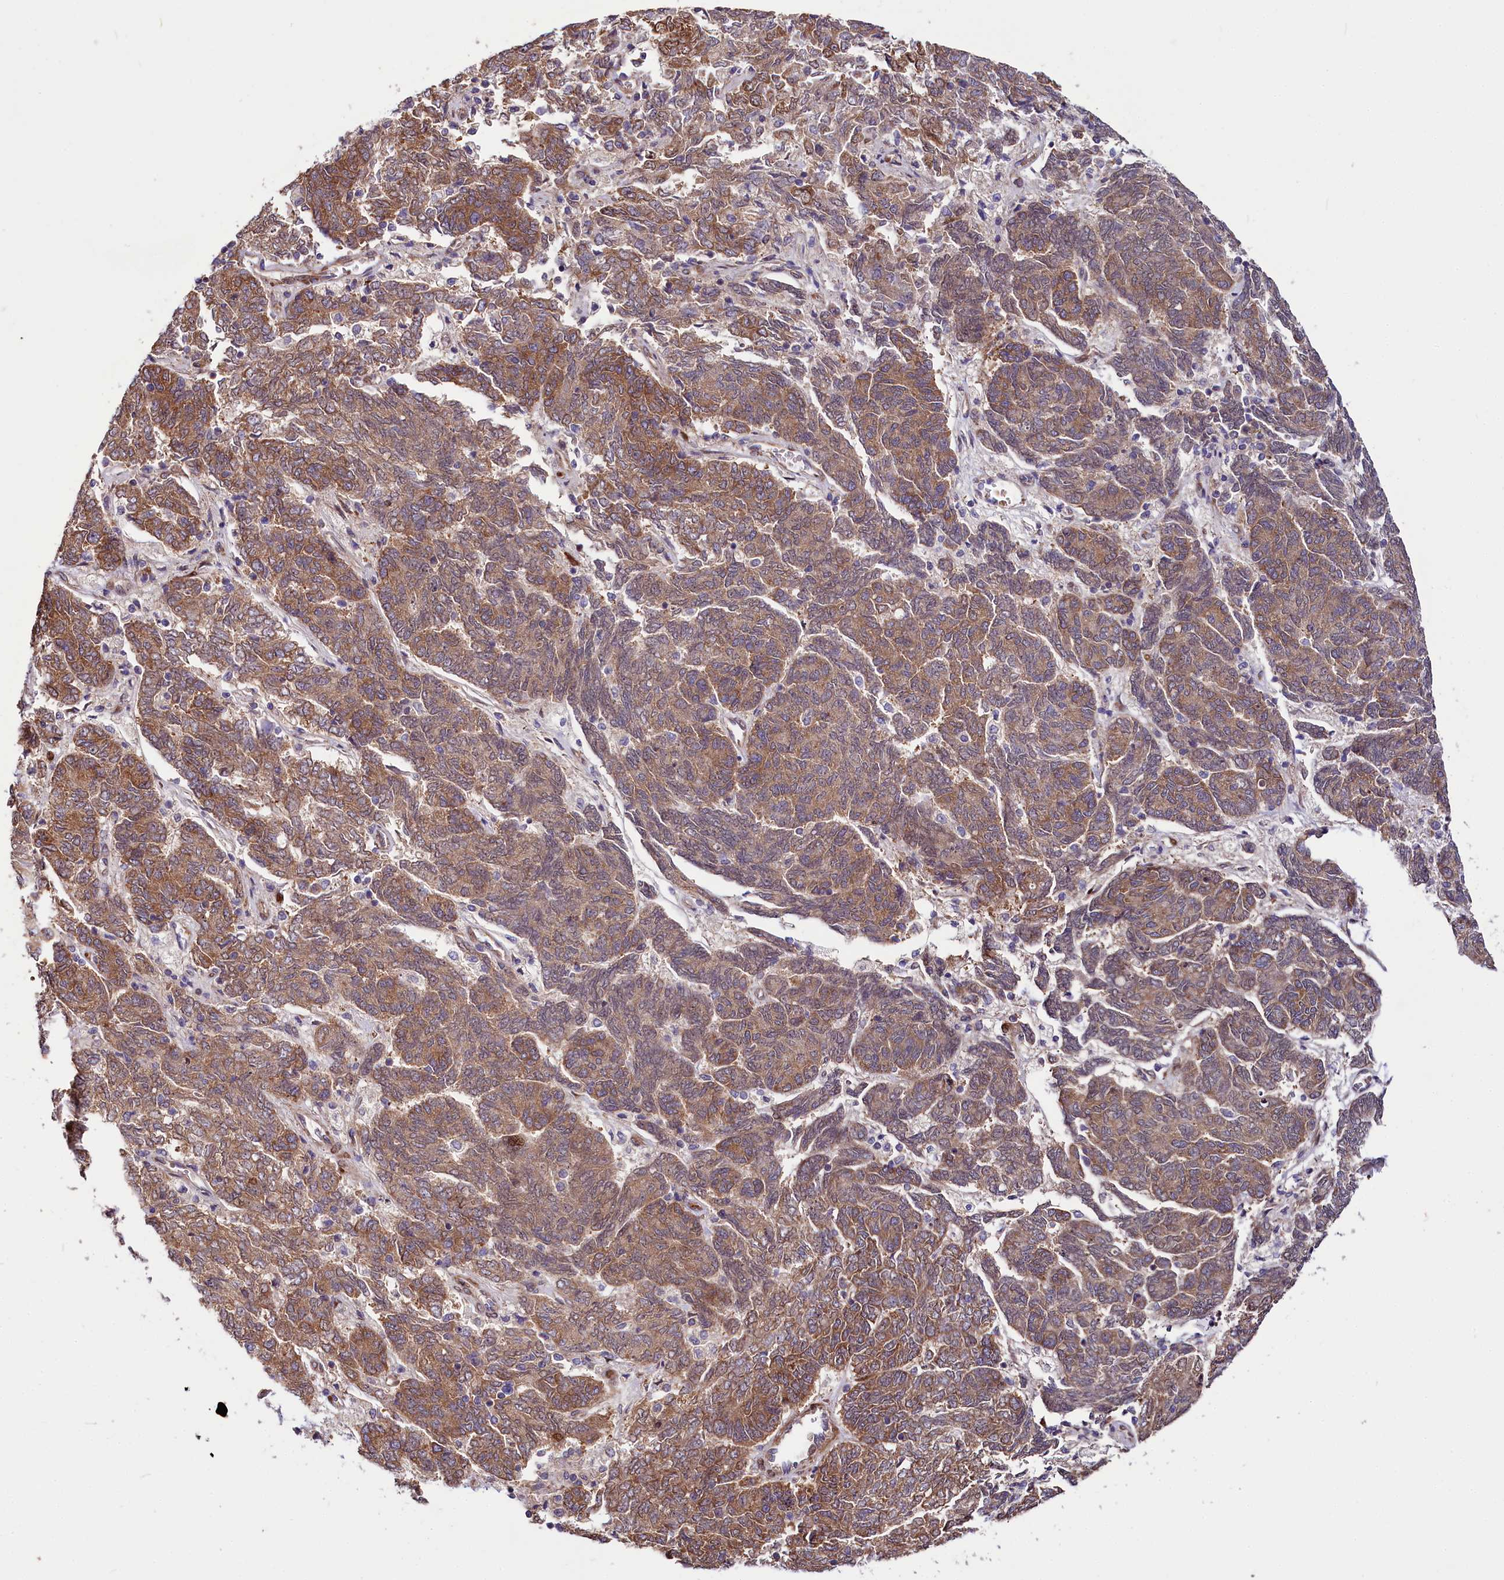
{"staining": {"intensity": "moderate", "quantity": ">75%", "location": "cytoplasmic/membranous,nuclear"}, "tissue": "endometrial cancer", "cell_type": "Tumor cells", "image_type": "cancer", "snomed": [{"axis": "morphology", "description": "Adenocarcinoma, NOS"}, {"axis": "topography", "description": "Endometrium"}], "caption": "Immunohistochemistry (IHC) staining of adenocarcinoma (endometrial), which displays medium levels of moderate cytoplasmic/membranous and nuclear expression in approximately >75% of tumor cells indicating moderate cytoplasmic/membranous and nuclear protein positivity. The staining was performed using DAB (brown) for protein detection and nuclei were counterstained in hematoxylin (blue).", "gene": "PDZRN3", "patient": {"sex": "female", "age": 80}}